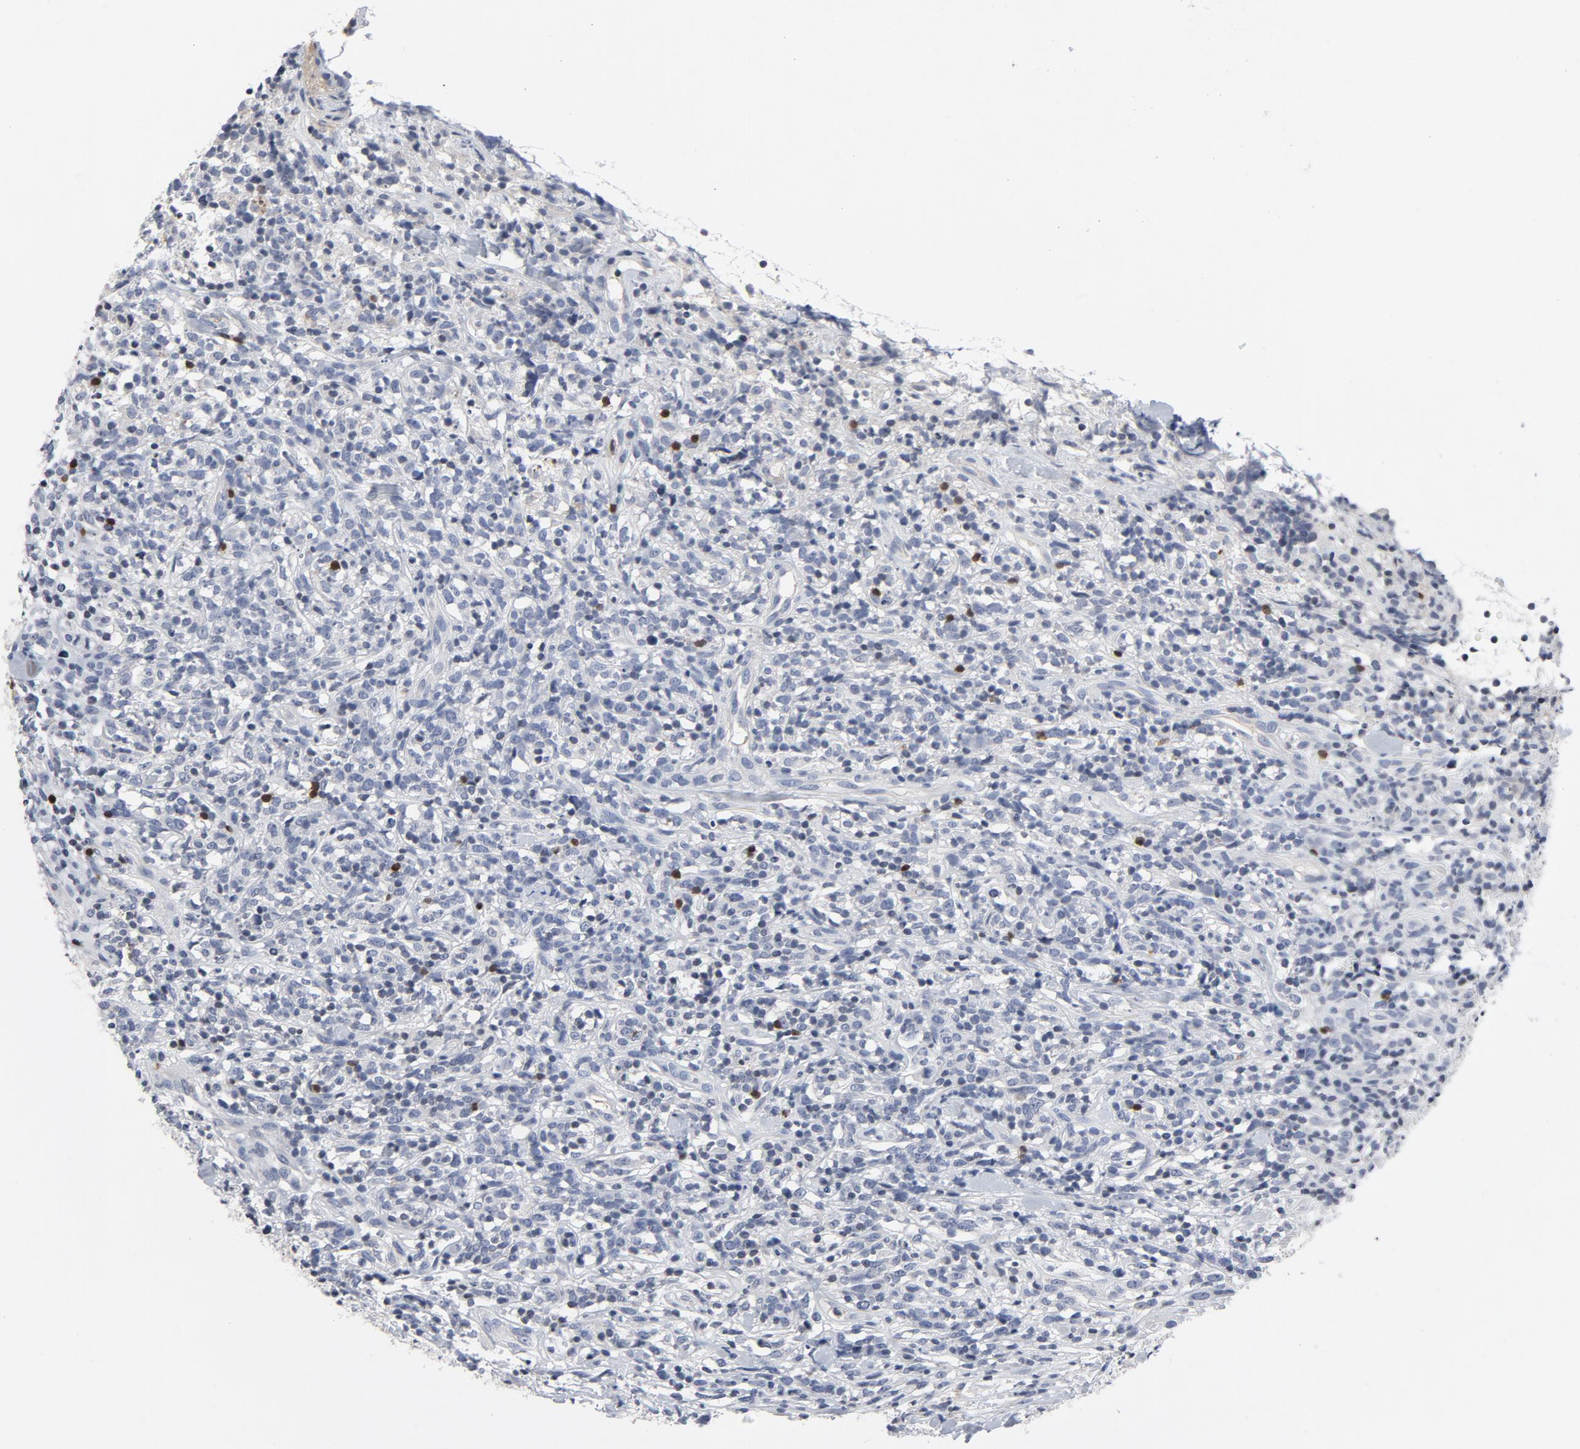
{"staining": {"intensity": "negative", "quantity": "none", "location": "none"}, "tissue": "lymphoma", "cell_type": "Tumor cells", "image_type": "cancer", "snomed": [{"axis": "morphology", "description": "Malignant lymphoma, non-Hodgkin's type, High grade"}, {"axis": "topography", "description": "Lymph node"}], "caption": "Immunohistochemical staining of lymphoma shows no significant expression in tumor cells.", "gene": "TCL1A", "patient": {"sex": "female", "age": 73}}